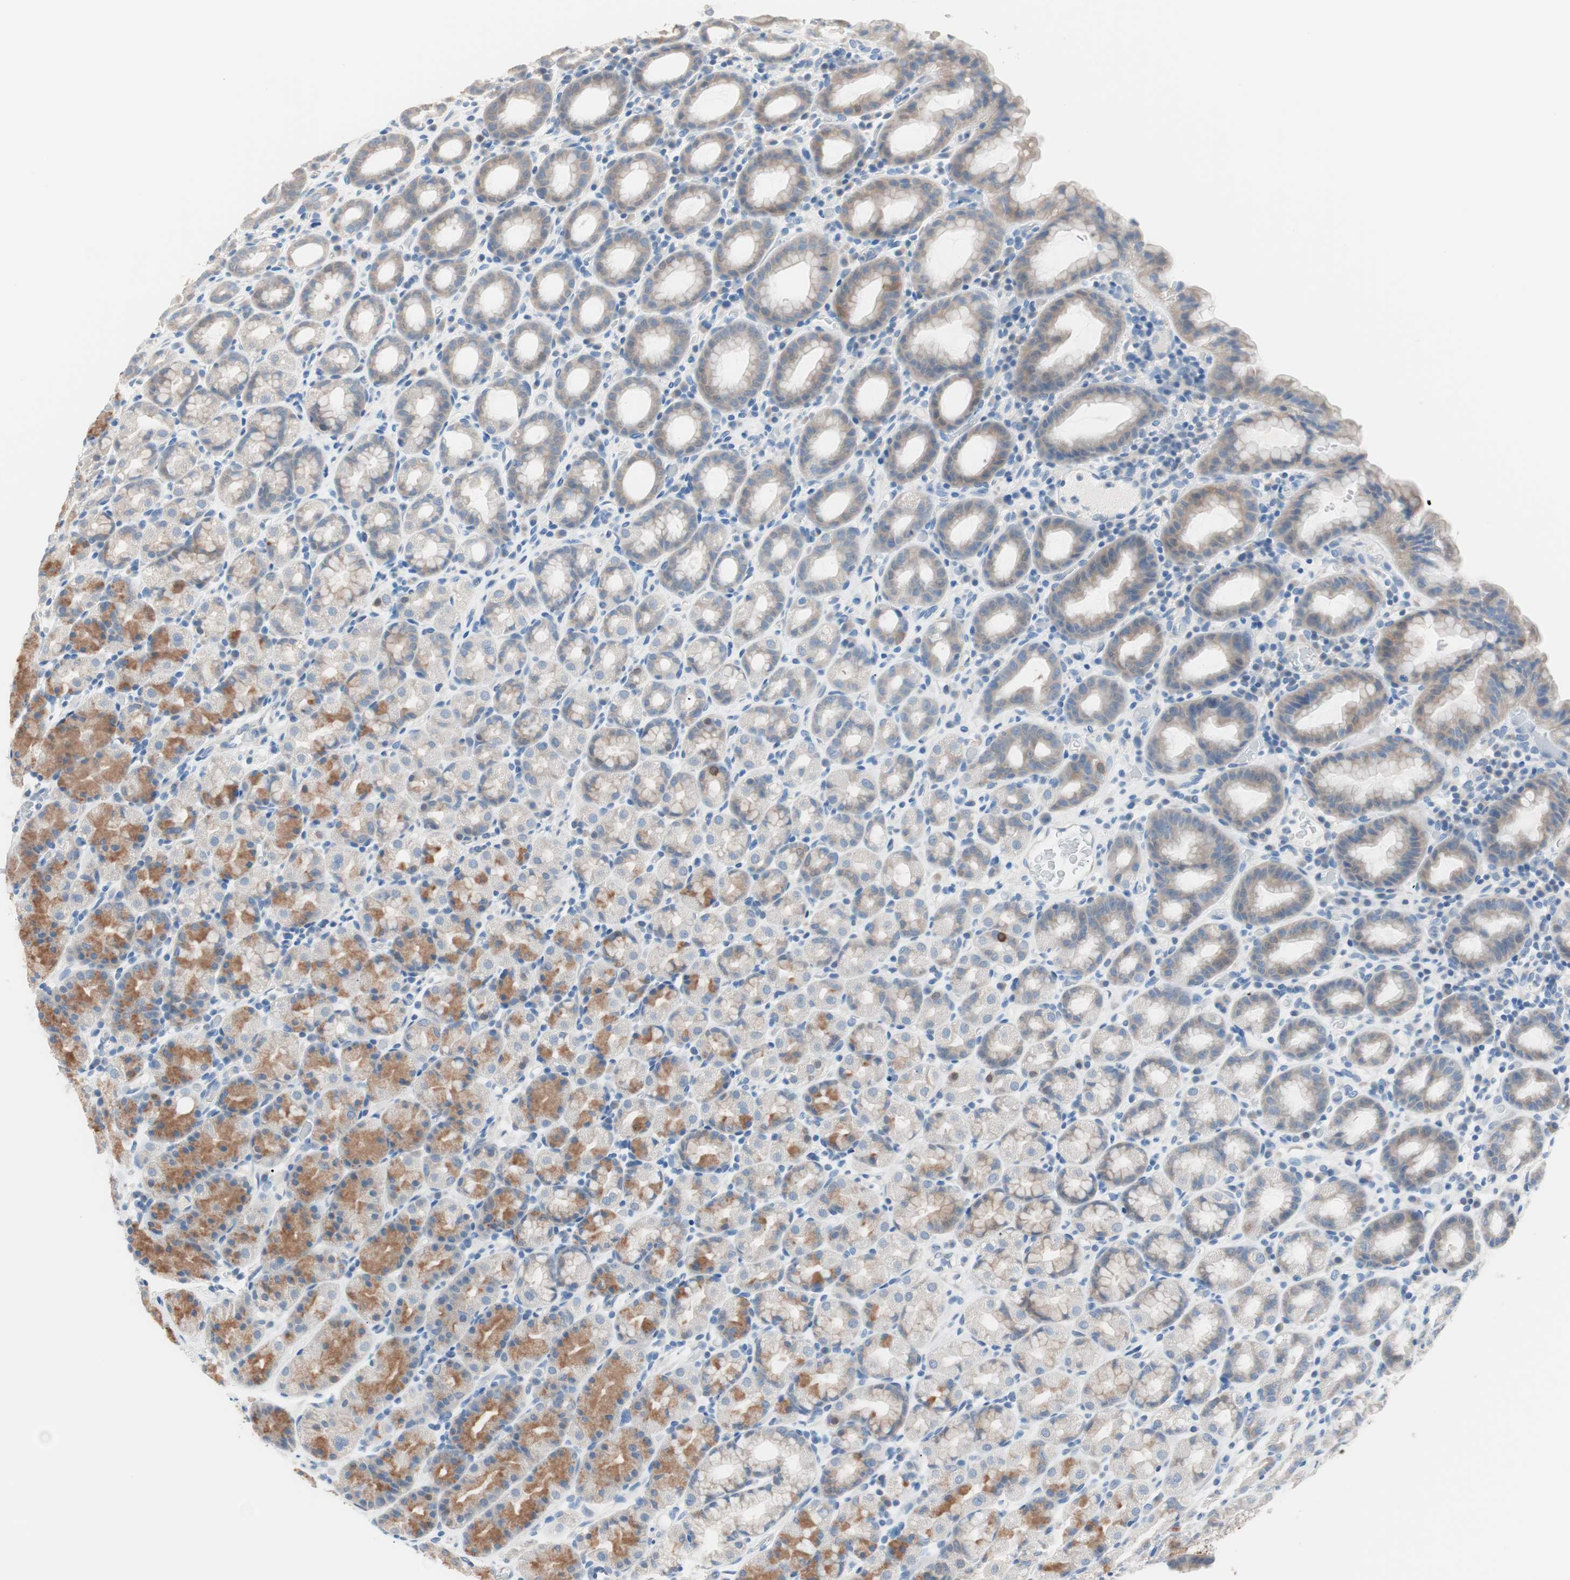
{"staining": {"intensity": "moderate", "quantity": "25%-75%", "location": "cytoplasmic/membranous"}, "tissue": "stomach", "cell_type": "Glandular cells", "image_type": "normal", "snomed": [{"axis": "morphology", "description": "Normal tissue, NOS"}, {"axis": "topography", "description": "Stomach, upper"}], "caption": "A micrograph of human stomach stained for a protein displays moderate cytoplasmic/membranous brown staining in glandular cells. Ihc stains the protein in brown and the nuclei are stained blue.", "gene": "VIL1", "patient": {"sex": "male", "age": 68}}